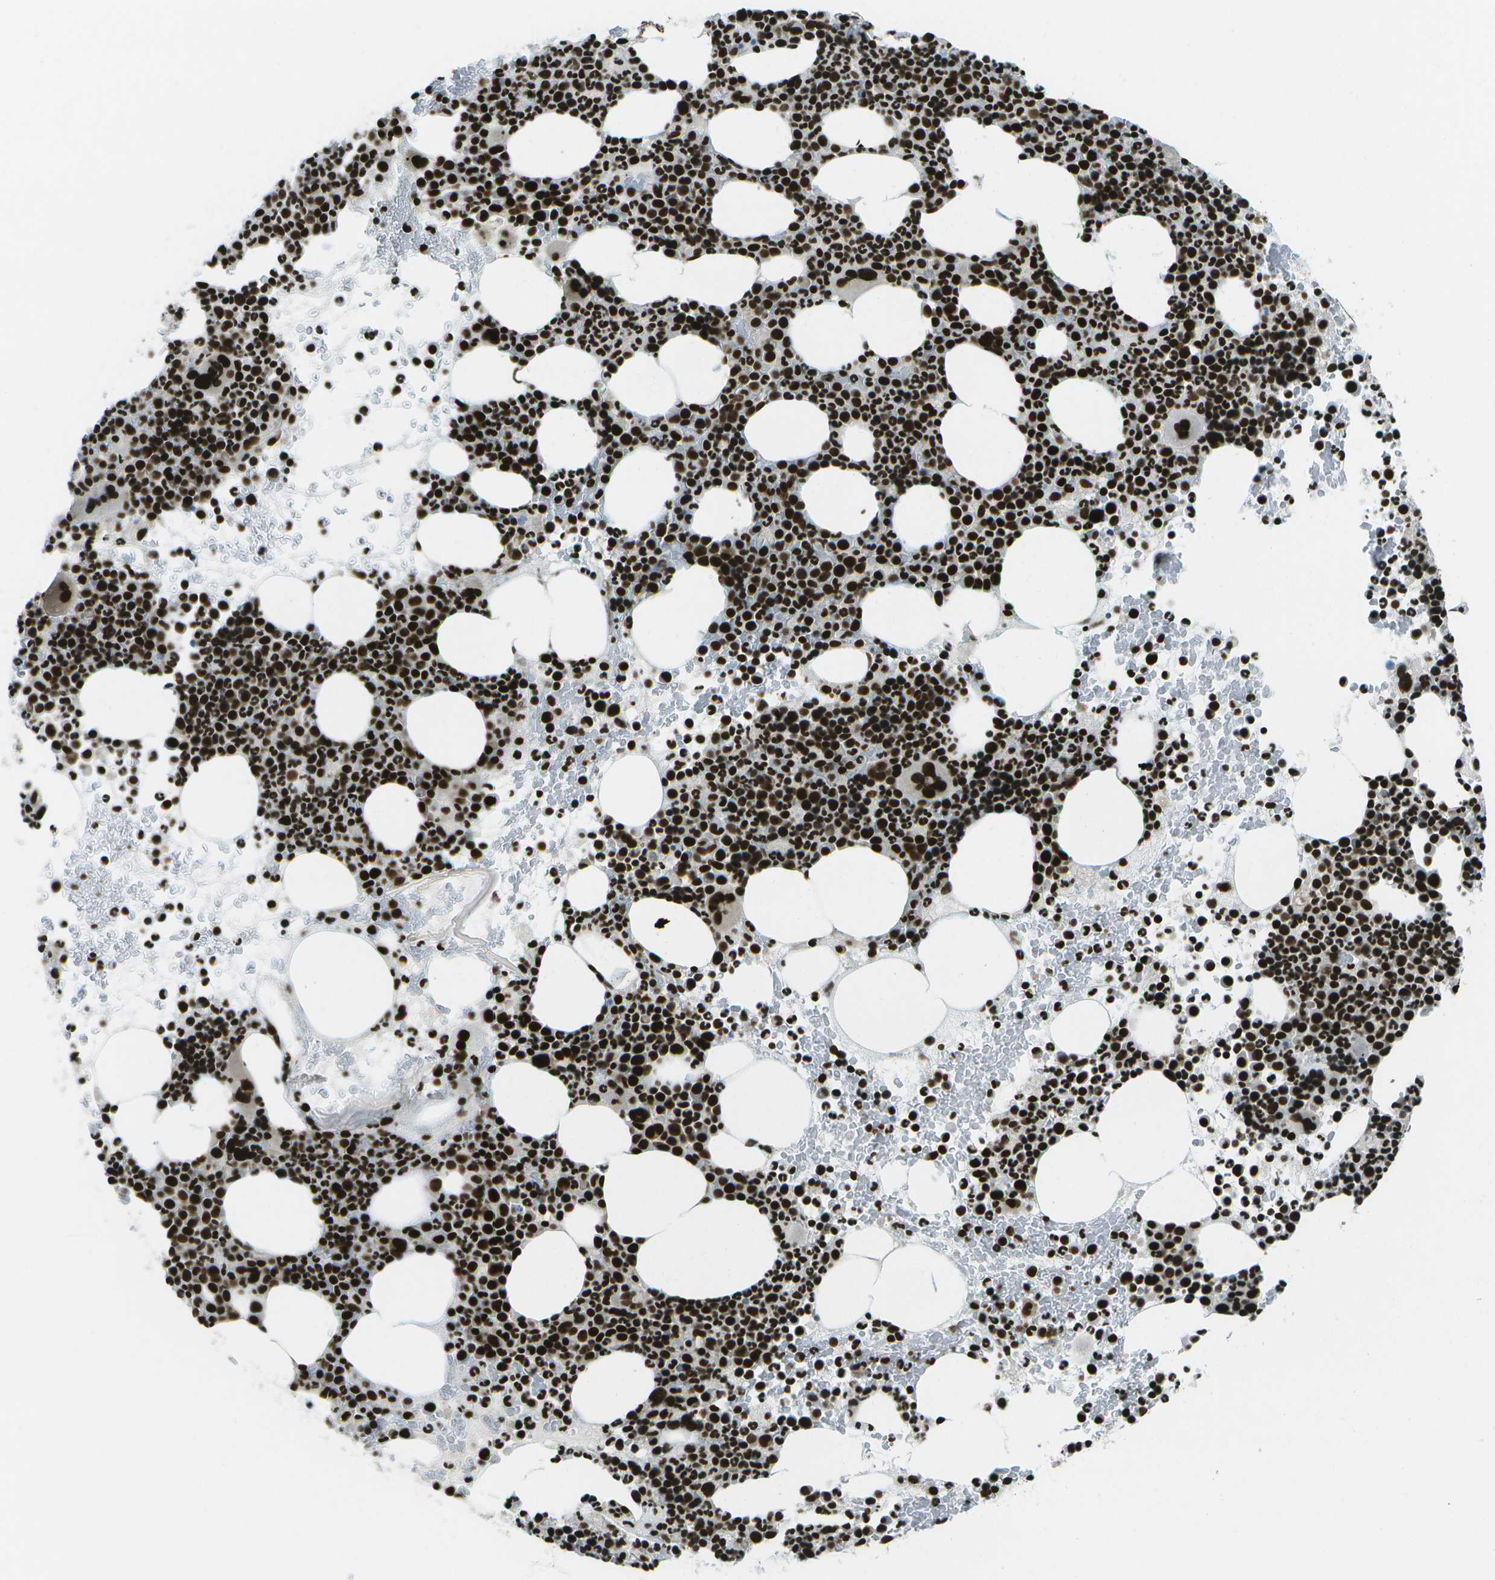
{"staining": {"intensity": "strong", "quantity": ">75%", "location": "nuclear"}, "tissue": "bone marrow", "cell_type": "Hematopoietic cells", "image_type": "normal", "snomed": [{"axis": "morphology", "description": "Normal tissue, NOS"}, {"axis": "morphology", "description": "Inflammation, NOS"}, {"axis": "topography", "description": "Bone marrow"}], "caption": "Strong nuclear protein expression is appreciated in approximately >75% of hematopoietic cells in bone marrow.", "gene": "GLYR1", "patient": {"sex": "male", "age": 73}}